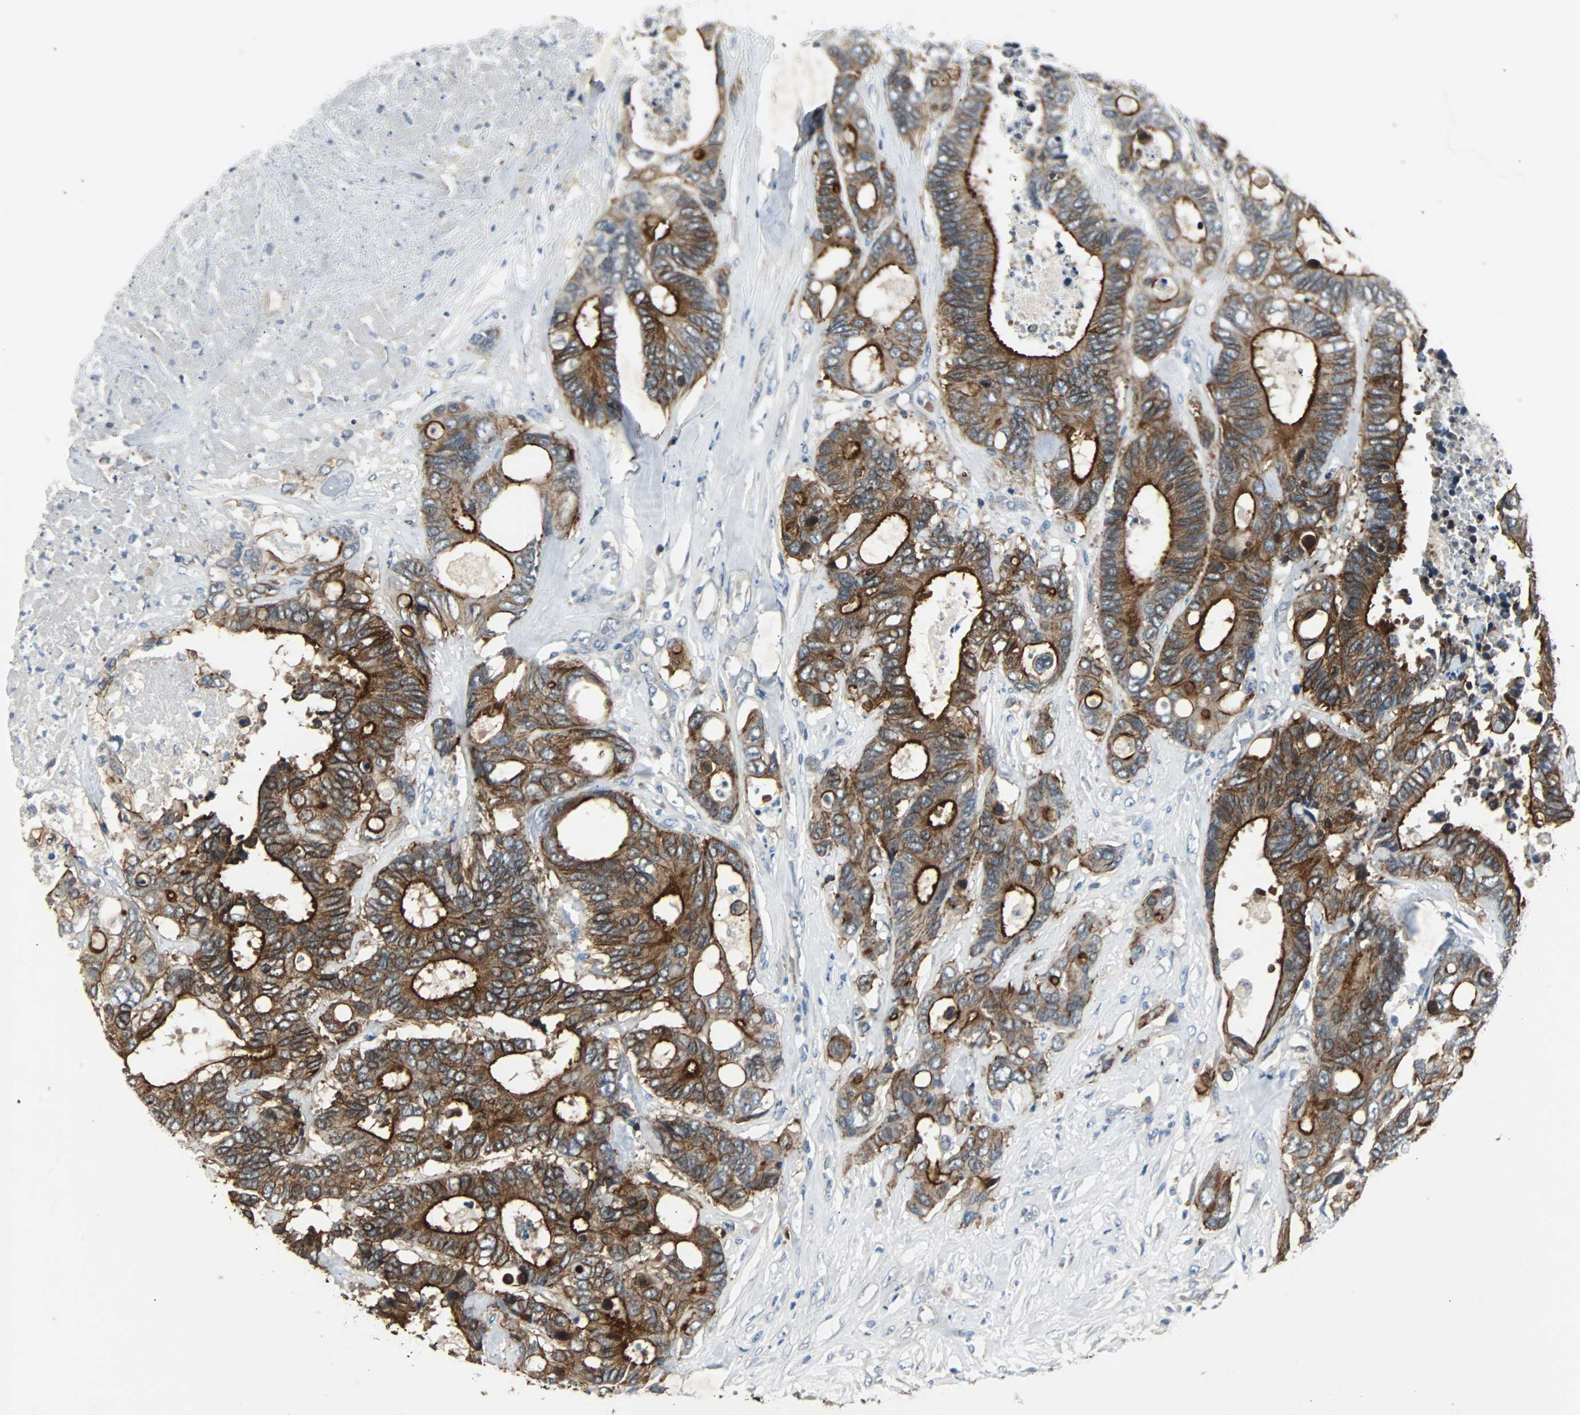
{"staining": {"intensity": "strong", "quantity": ">75%", "location": "cytoplasmic/membranous"}, "tissue": "colorectal cancer", "cell_type": "Tumor cells", "image_type": "cancer", "snomed": [{"axis": "morphology", "description": "Adenocarcinoma, NOS"}, {"axis": "topography", "description": "Rectum"}], "caption": "Tumor cells reveal high levels of strong cytoplasmic/membranous staining in approximately >75% of cells in adenocarcinoma (colorectal). The staining is performed using DAB brown chromogen to label protein expression. The nuclei are counter-stained blue using hematoxylin.", "gene": "CMC2", "patient": {"sex": "male", "age": 55}}